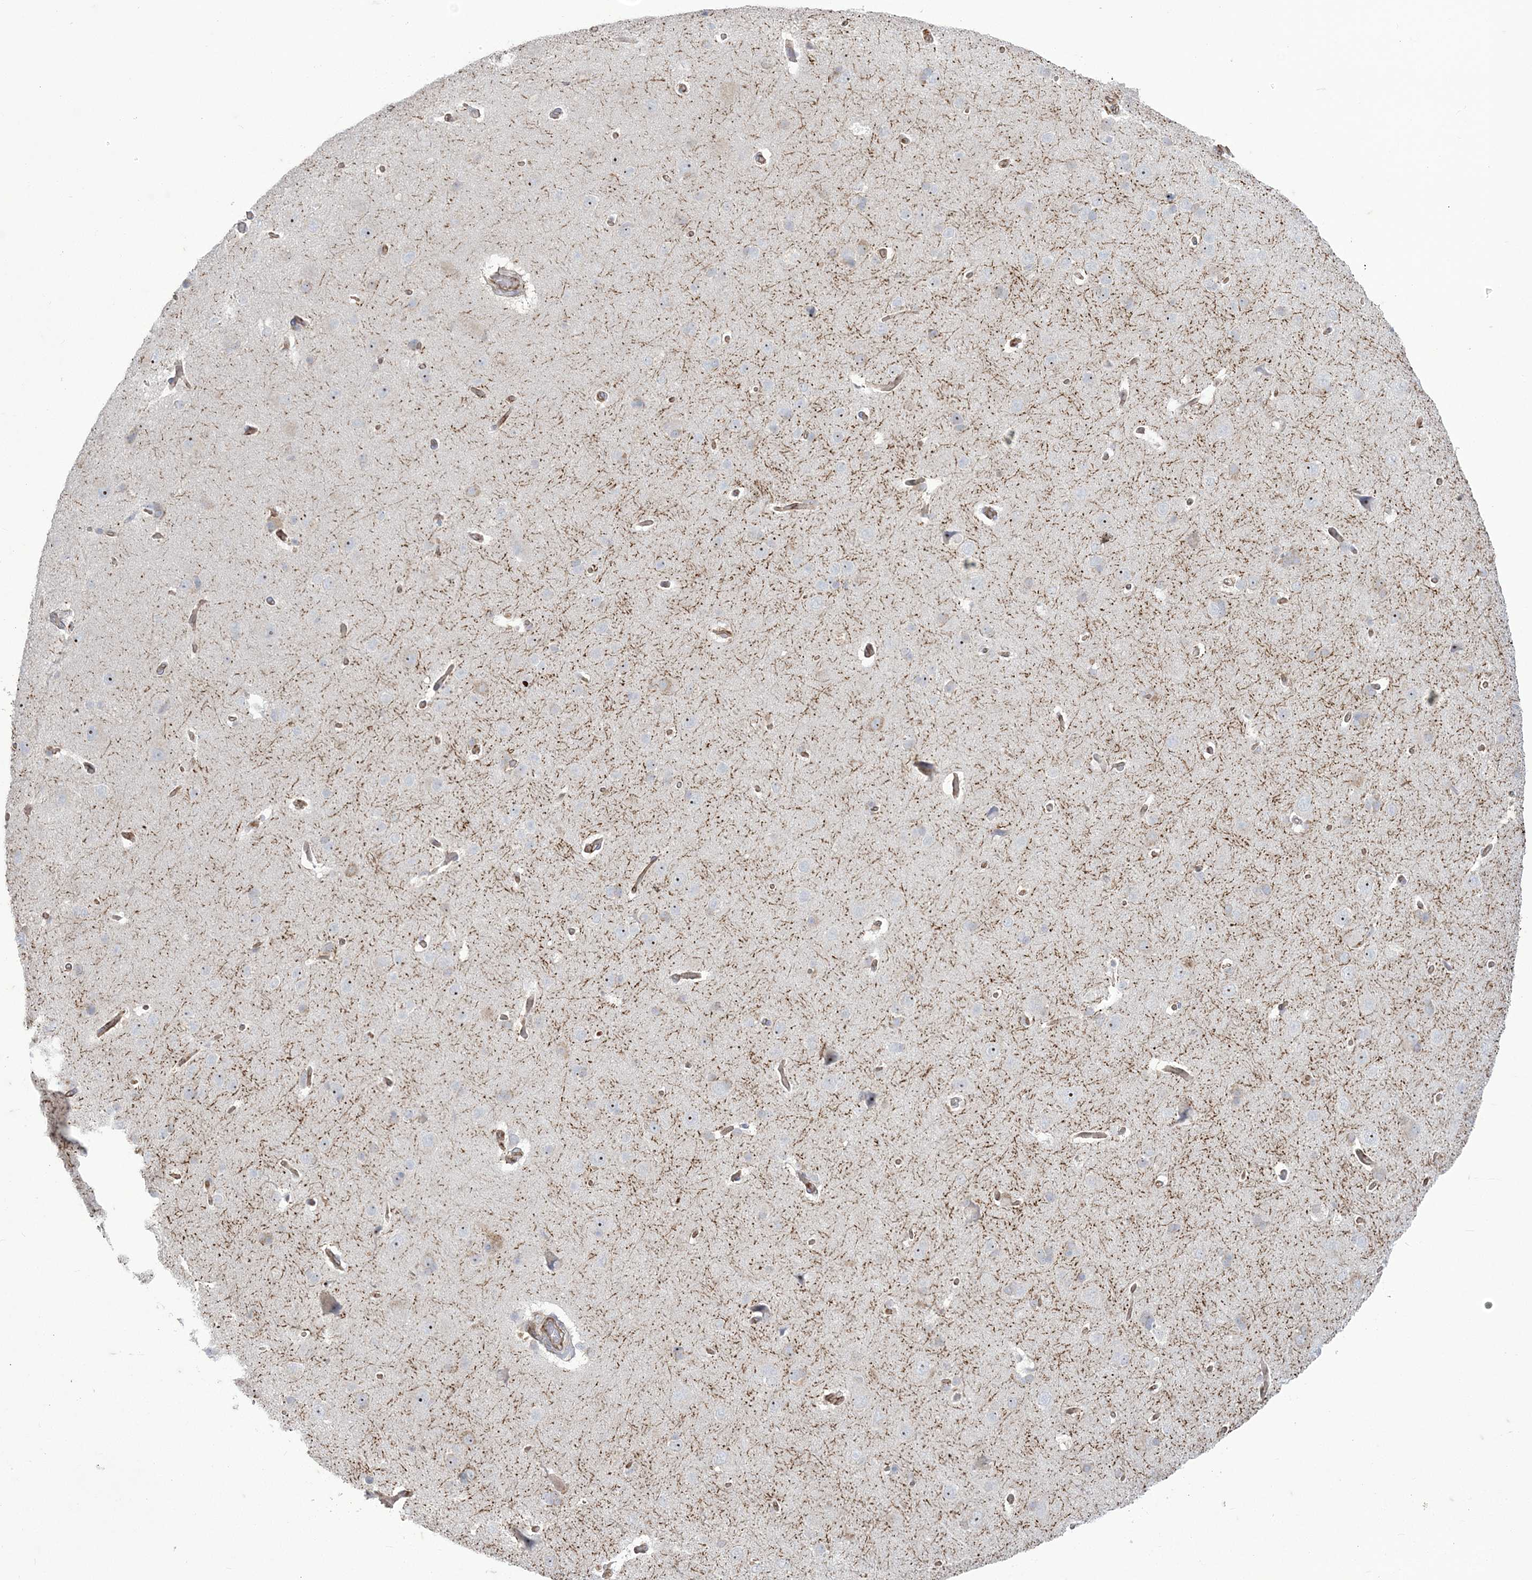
{"staining": {"intensity": "moderate", "quantity": ">75%", "location": "cytoplasmic/membranous"}, "tissue": "cerebral cortex", "cell_type": "Endothelial cells", "image_type": "normal", "snomed": [{"axis": "morphology", "description": "Normal tissue, NOS"}, {"axis": "topography", "description": "Cerebral cortex"}], "caption": "Protein expression analysis of normal cerebral cortex shows moderate cytoplasmic/membranous positivity in approximately >75% of endothelial cells.", "gene": "DERL3", "patient": {"sex": "male", "age": 62}}